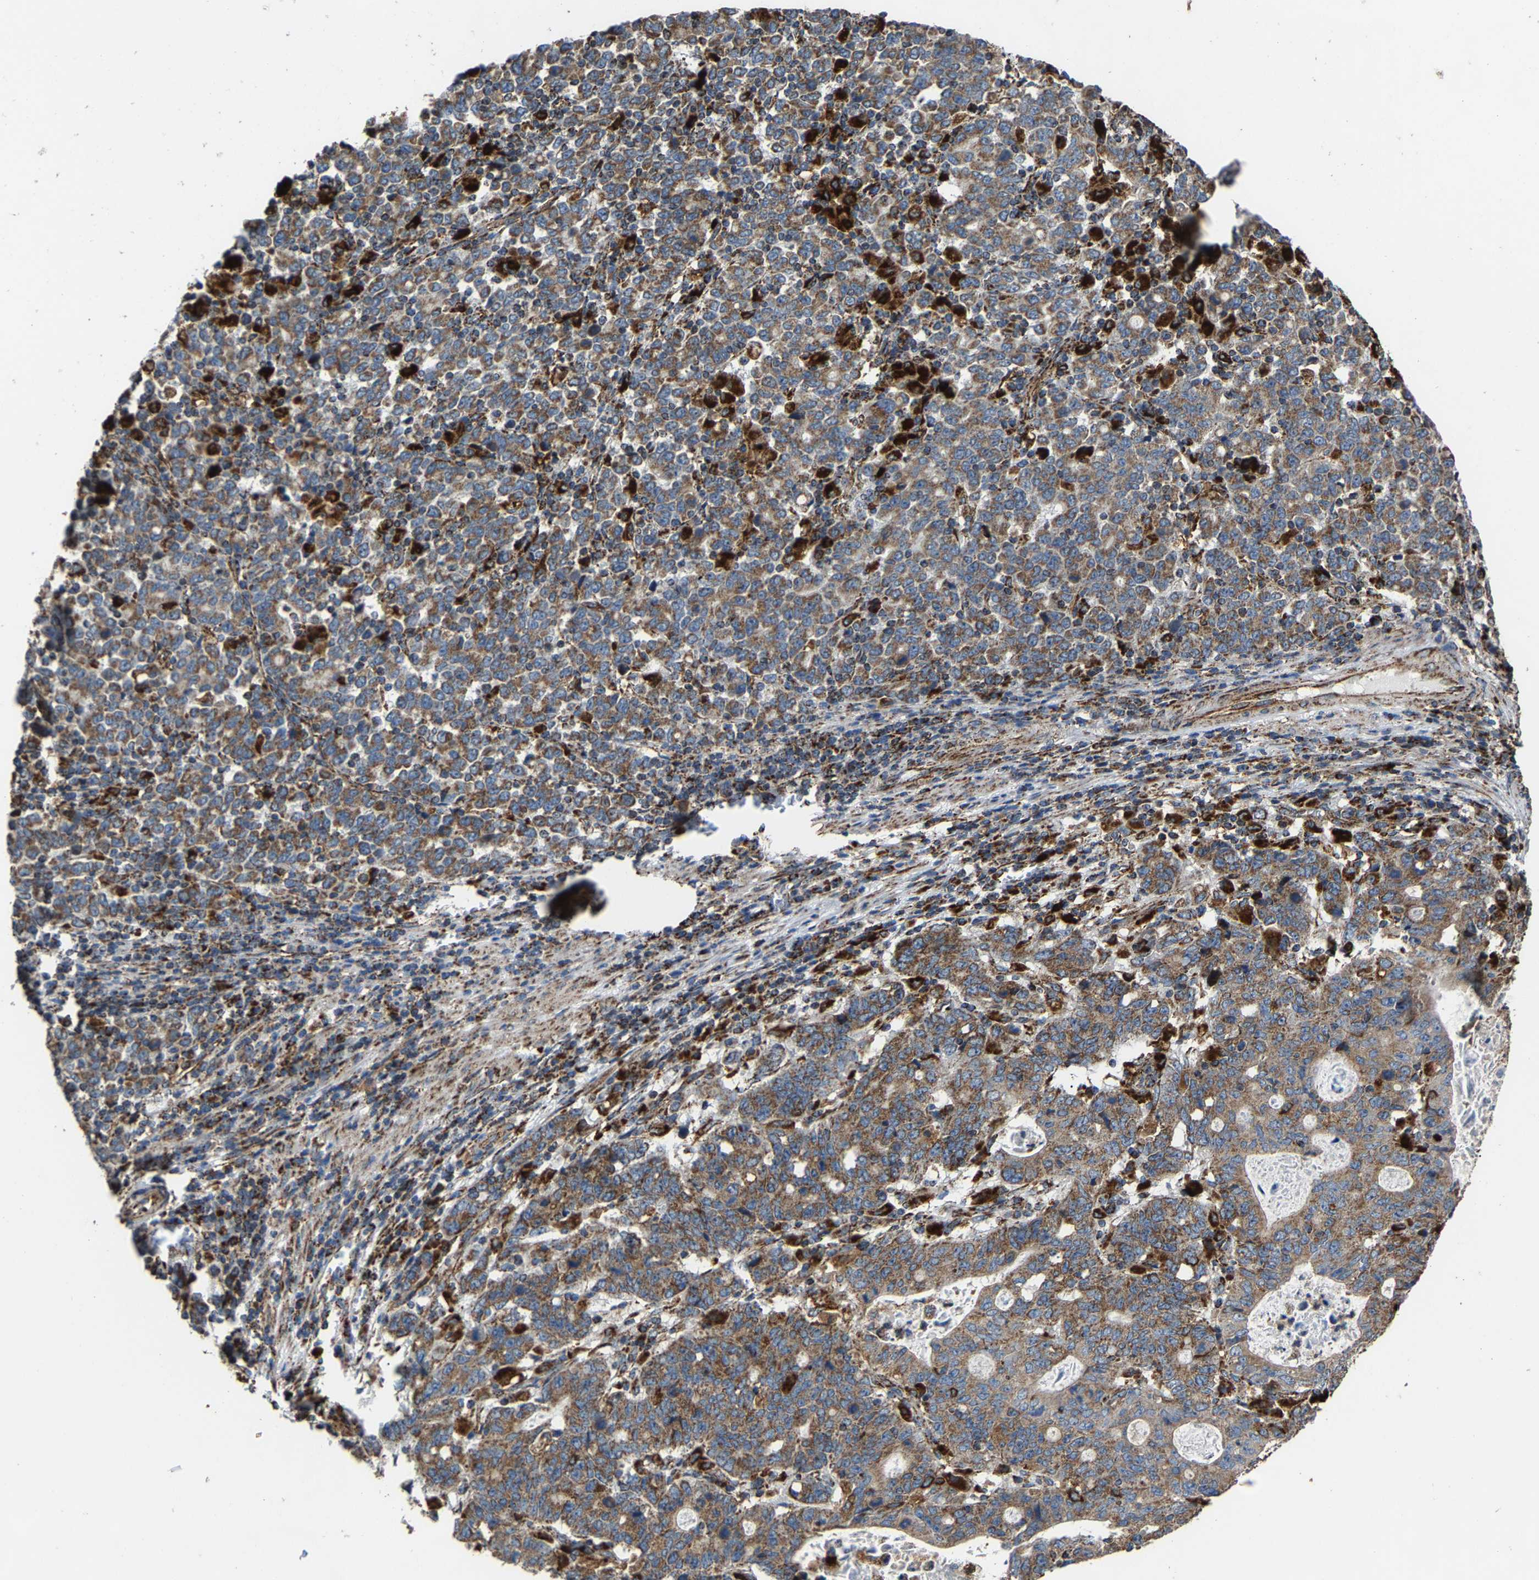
{"staining": {"intensity": "moderate", "quantity": ">75%", "location": "cytoplasmic/membranous"}, "tissue": "stomach cancer", "cell_type": "Tumor cells", "image_type": "cancer", "snomed": [{"axis": "morphology", "description": "Adenocarcinoma, NOS"}, {"axis": "topography", "description": "Stomach, upper"}], "caption": "Stomach adenocarcinoma tissue demonstrates moderate cytoplasmic/membranous positivity in about >75% of tumor cells", "gene": "NDUFV3", "patient": {"sex": "male", "age": 69}}